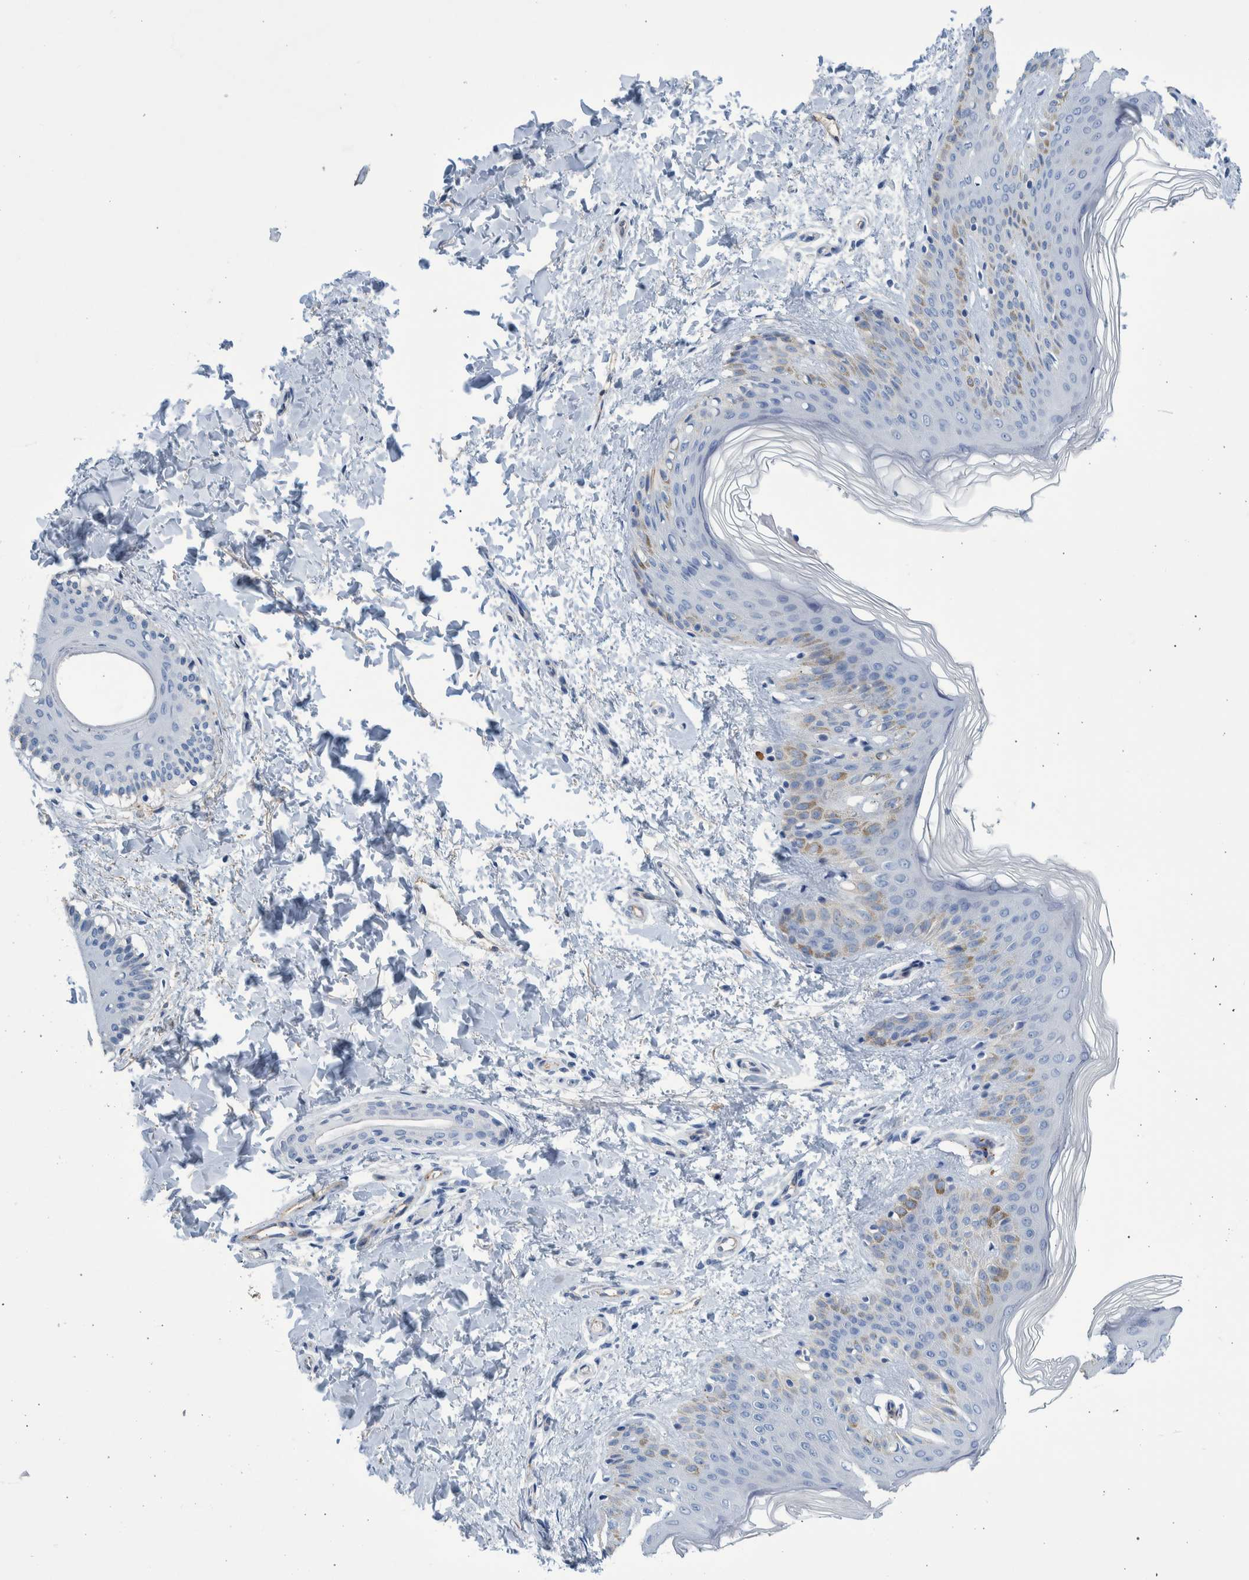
{"staining": {"intensity": "negative", "quantity": "none", "location": "none"}, "tissue": "skin", "cell_type": "Fibroblasts", "image_type": "normal", "snomed": [{"axis": "morphology", "description": "Normal tissue, NOS"}, {"axis": "morphology", "description": "Neoplasm, benign, NOS"}, {"axis": "topography", "description": "Skin"}, {"axis": "topography", "description": "Soft tissue"}], "caption": "Skin was stained to show a protein in brown. There is no significant expression in fibroblasts. (Brightfield microscopy of DAB (3,3'-diaminobenzidine) immunohistochemistry (IHC) at high magnification).", "gene": "SLC34A3", "patient": {"sex": "male", "age": 26}}